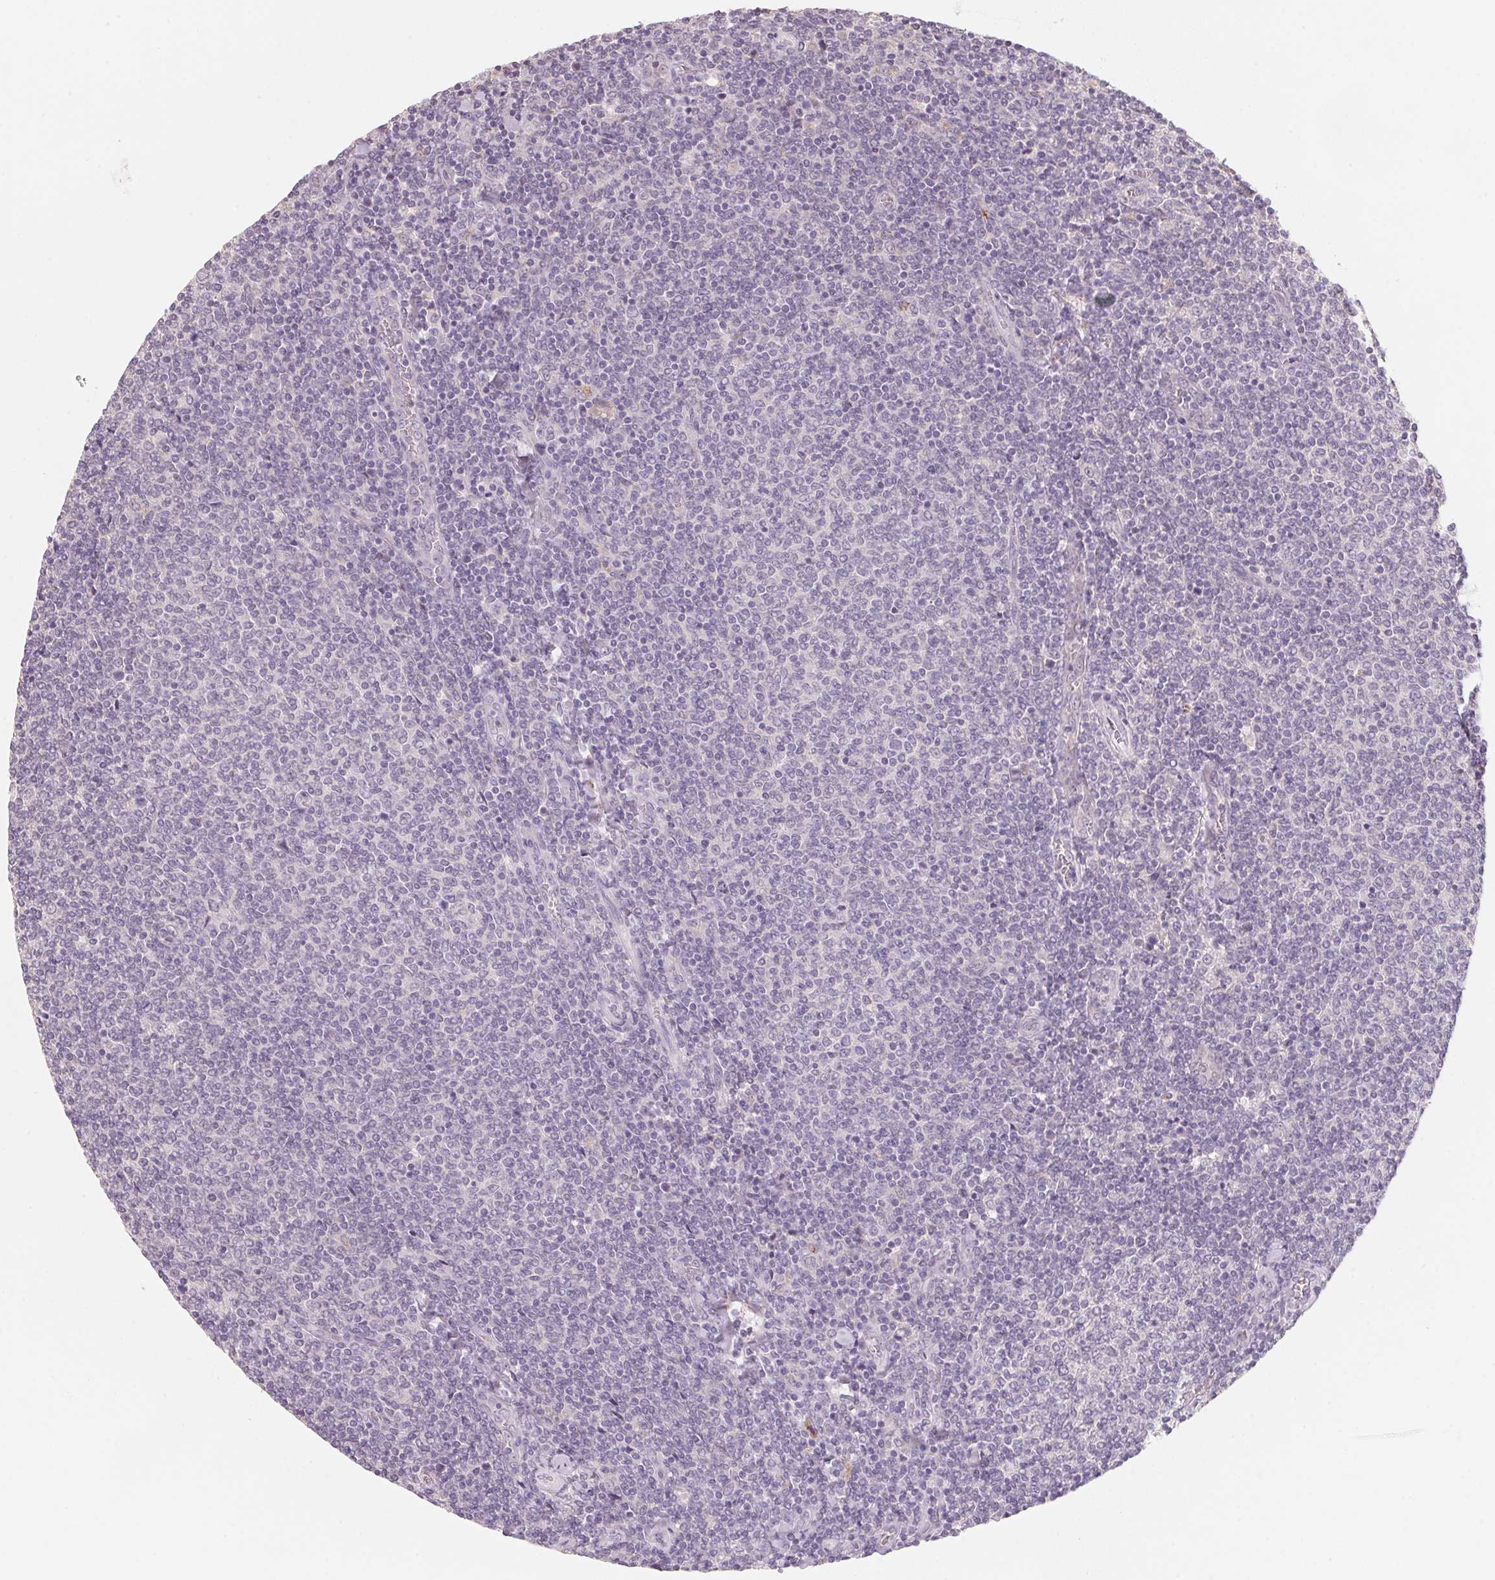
{"staining": {"intensity": "negative", "quantity": "none", "location": "none"}, "tissue": "lymphoma", "cell_type": "Tumor cells", "image_type": "cancer", "snomed": [{"axis": "morphology", "description": "Malignant lymphoma, non-Hodgkin's type, Low grade"}, {"axis": "topography", "description": "Lymph node"}], "caption": "Lymphoma stained for a protein using immunohistochemistry shows no expression tumor cells.", "gene": "TREH", "patient": {"sex": "male", "age": 52}}